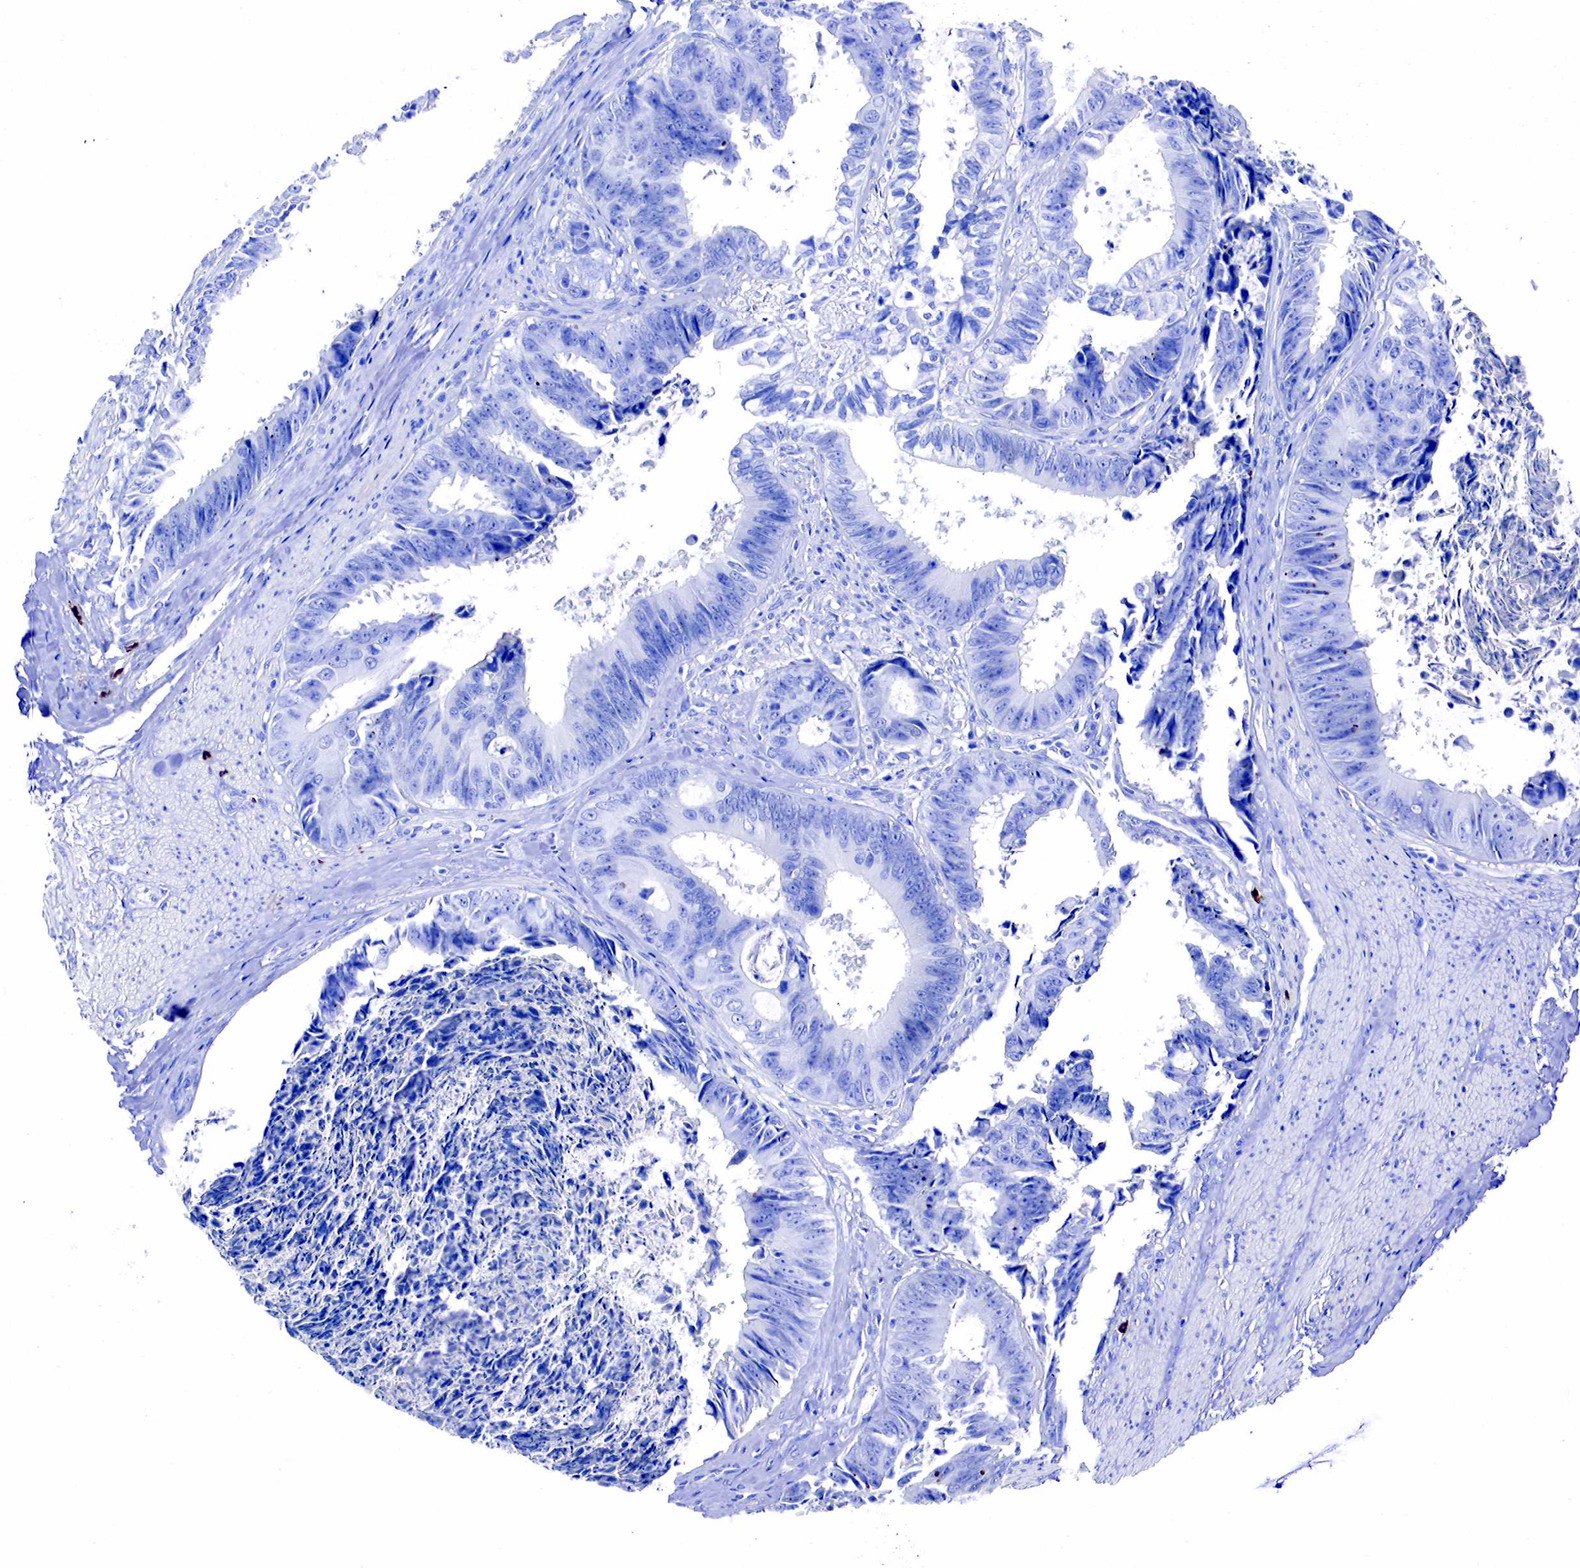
{"staining": {"intensity": "negative", "quantity": "none", "location": "none"}, "tissue": "colorectal cancer", "cell_type": "Tumor cells", "image_type": "cancer", "snomed": [{"axis": "morphology", "description": "Adenocarcinoma, NOS"}, {"axis": "topography", "description": "Rectum"}], "caption": "Image shows no protein positivity in tumor cells of adenocarcinoma (colorectal) tissue. (Stains: DAB IHC with hematoxylin counter stain, Microscopy: brightfield microscopy at high magnification).", "gene": "CD79A", "patient": {"sex": "female", "age": 98}}